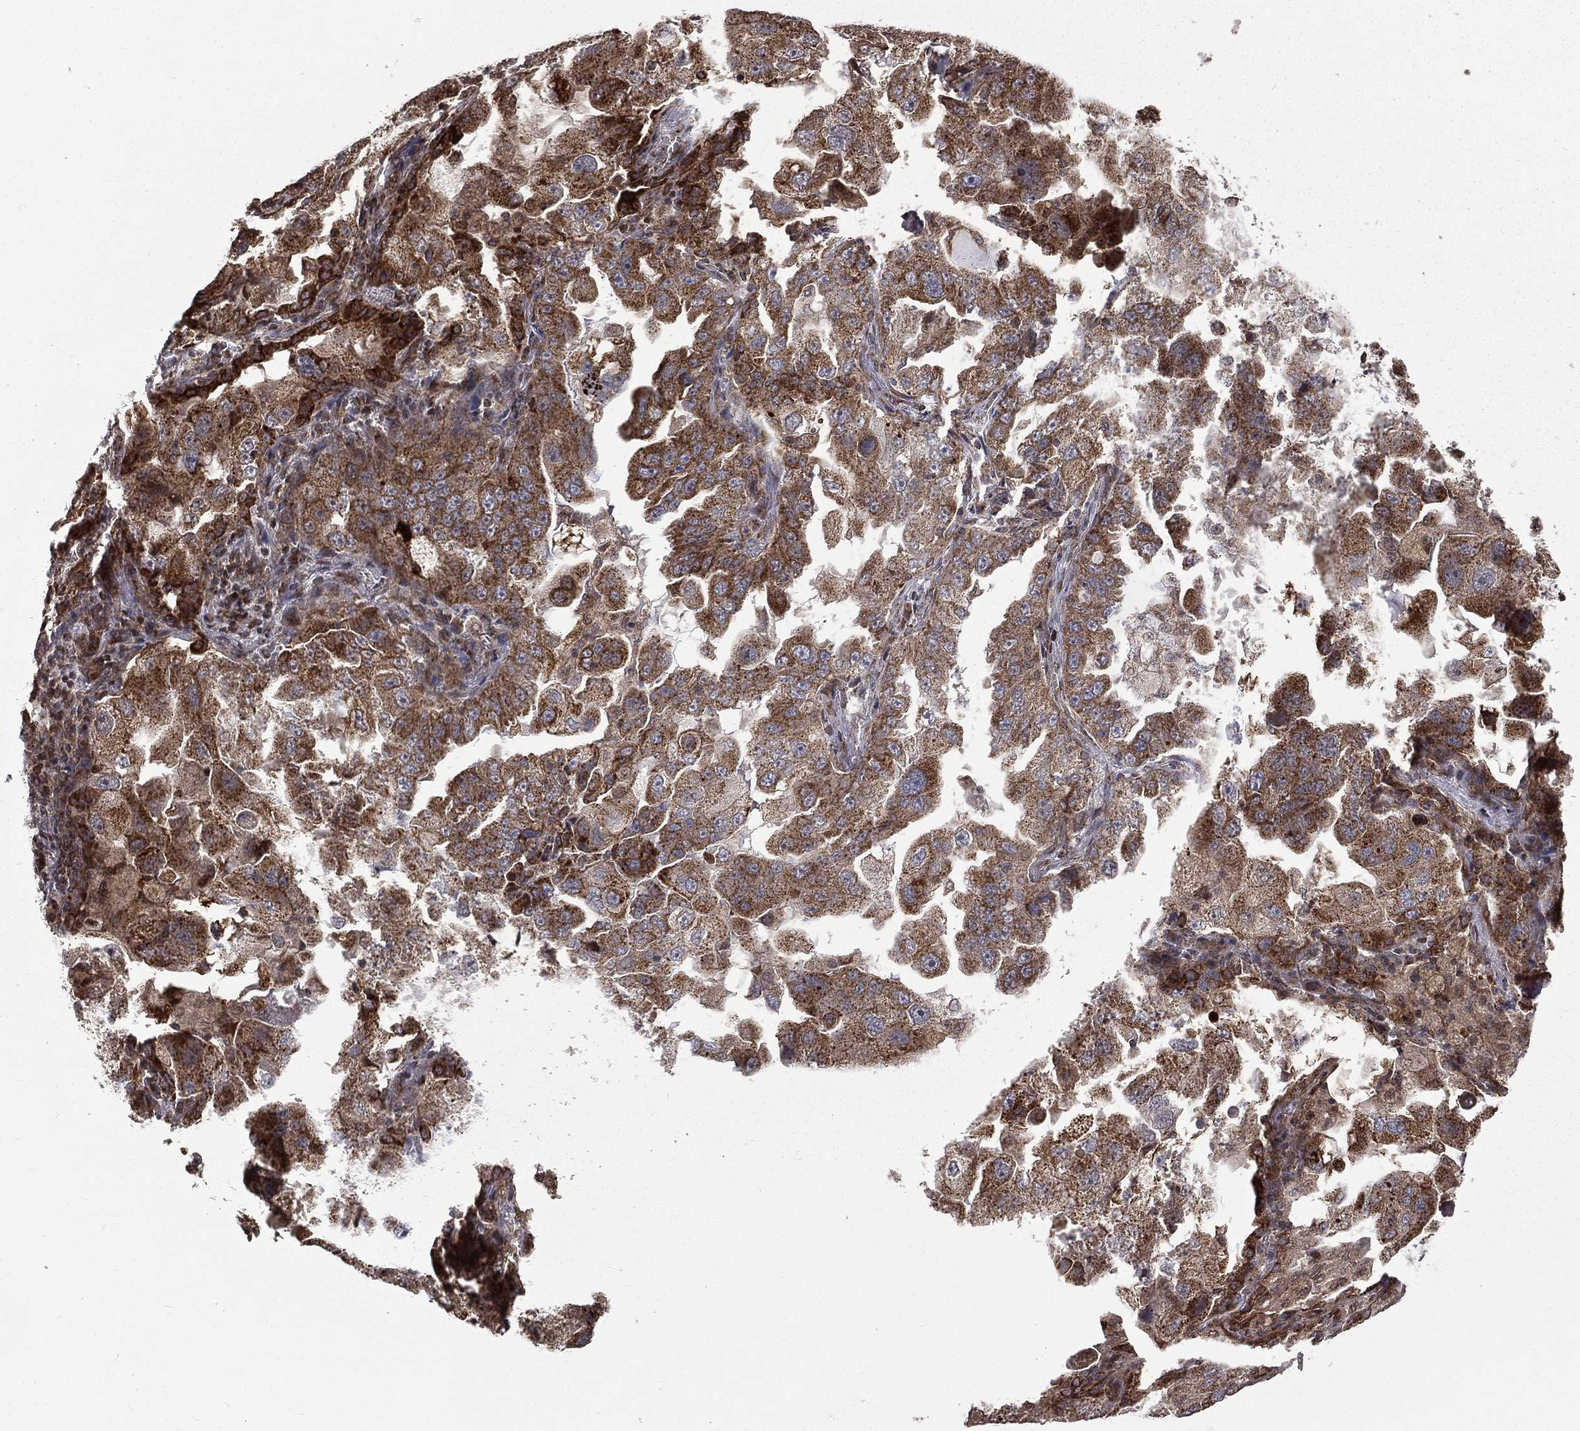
{"staining": {"intensity": "moderate", "quantity": ">75%", "location": "cytoplasmic/membranous"}, "tissue": "lung cancer", "cell_type": "Tumor cells", "image_type": "cancer", "snomed": [{"axis": "morphology", "description": "Adenocarcinoma, NOS"}, {"axis": "topography", "description": "Lung"}], "caption": "A high-resolution image shows immunohistochemistry (IHC) staining of lung adenocarcinoma, which demonstrates moderate cytoplasmic/membranous expression in about >75% of tumor cells. Immunohistochemistry (ihc) stains the protein in brown and the nuclei are stained blue.", "gene": "GIMAP6", "patient": {"sex": "female", "age": 61}}